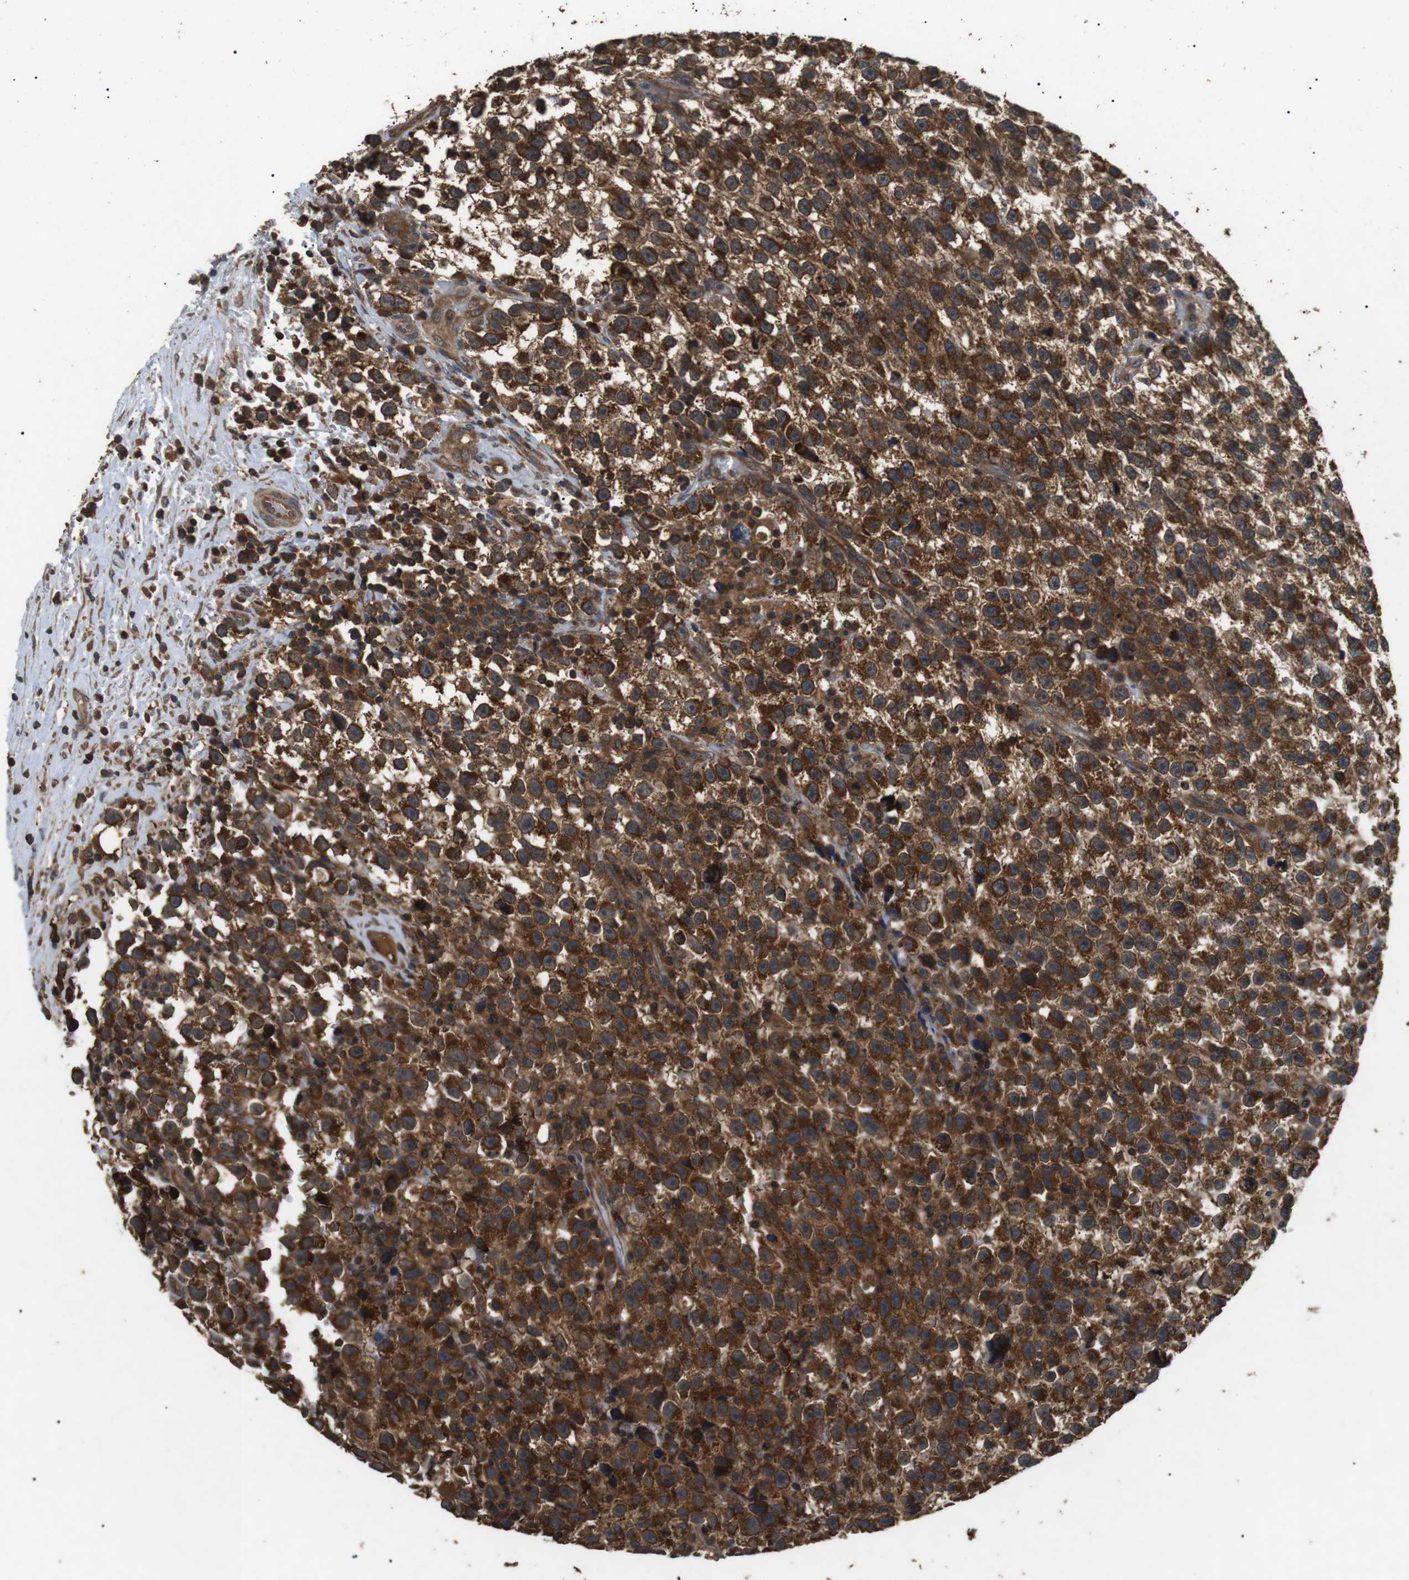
{"staining": {"intensity": "strong", "quantity": ">75%", "location": "cytoplasmic/membranous"}, "tissue": "testis cancer", "cell_type": "Tumor cells", "image_type": "cancer", "snomed": [{"axis": "morphology", "description": "Seminoma, NOS"}, {"axis": "topography", "description": "Testis"}], "caption": "Immunohistochemical staining of human testis seminoma reveals high levels of strong cytoplasmic/membranous protein expression in approximately >75% of tumor cells. (Brightfield microscopy of DAB IHC at high magnification).", "gene": "TBC1D15", "patient": {"sex": "male", "age": 33}}